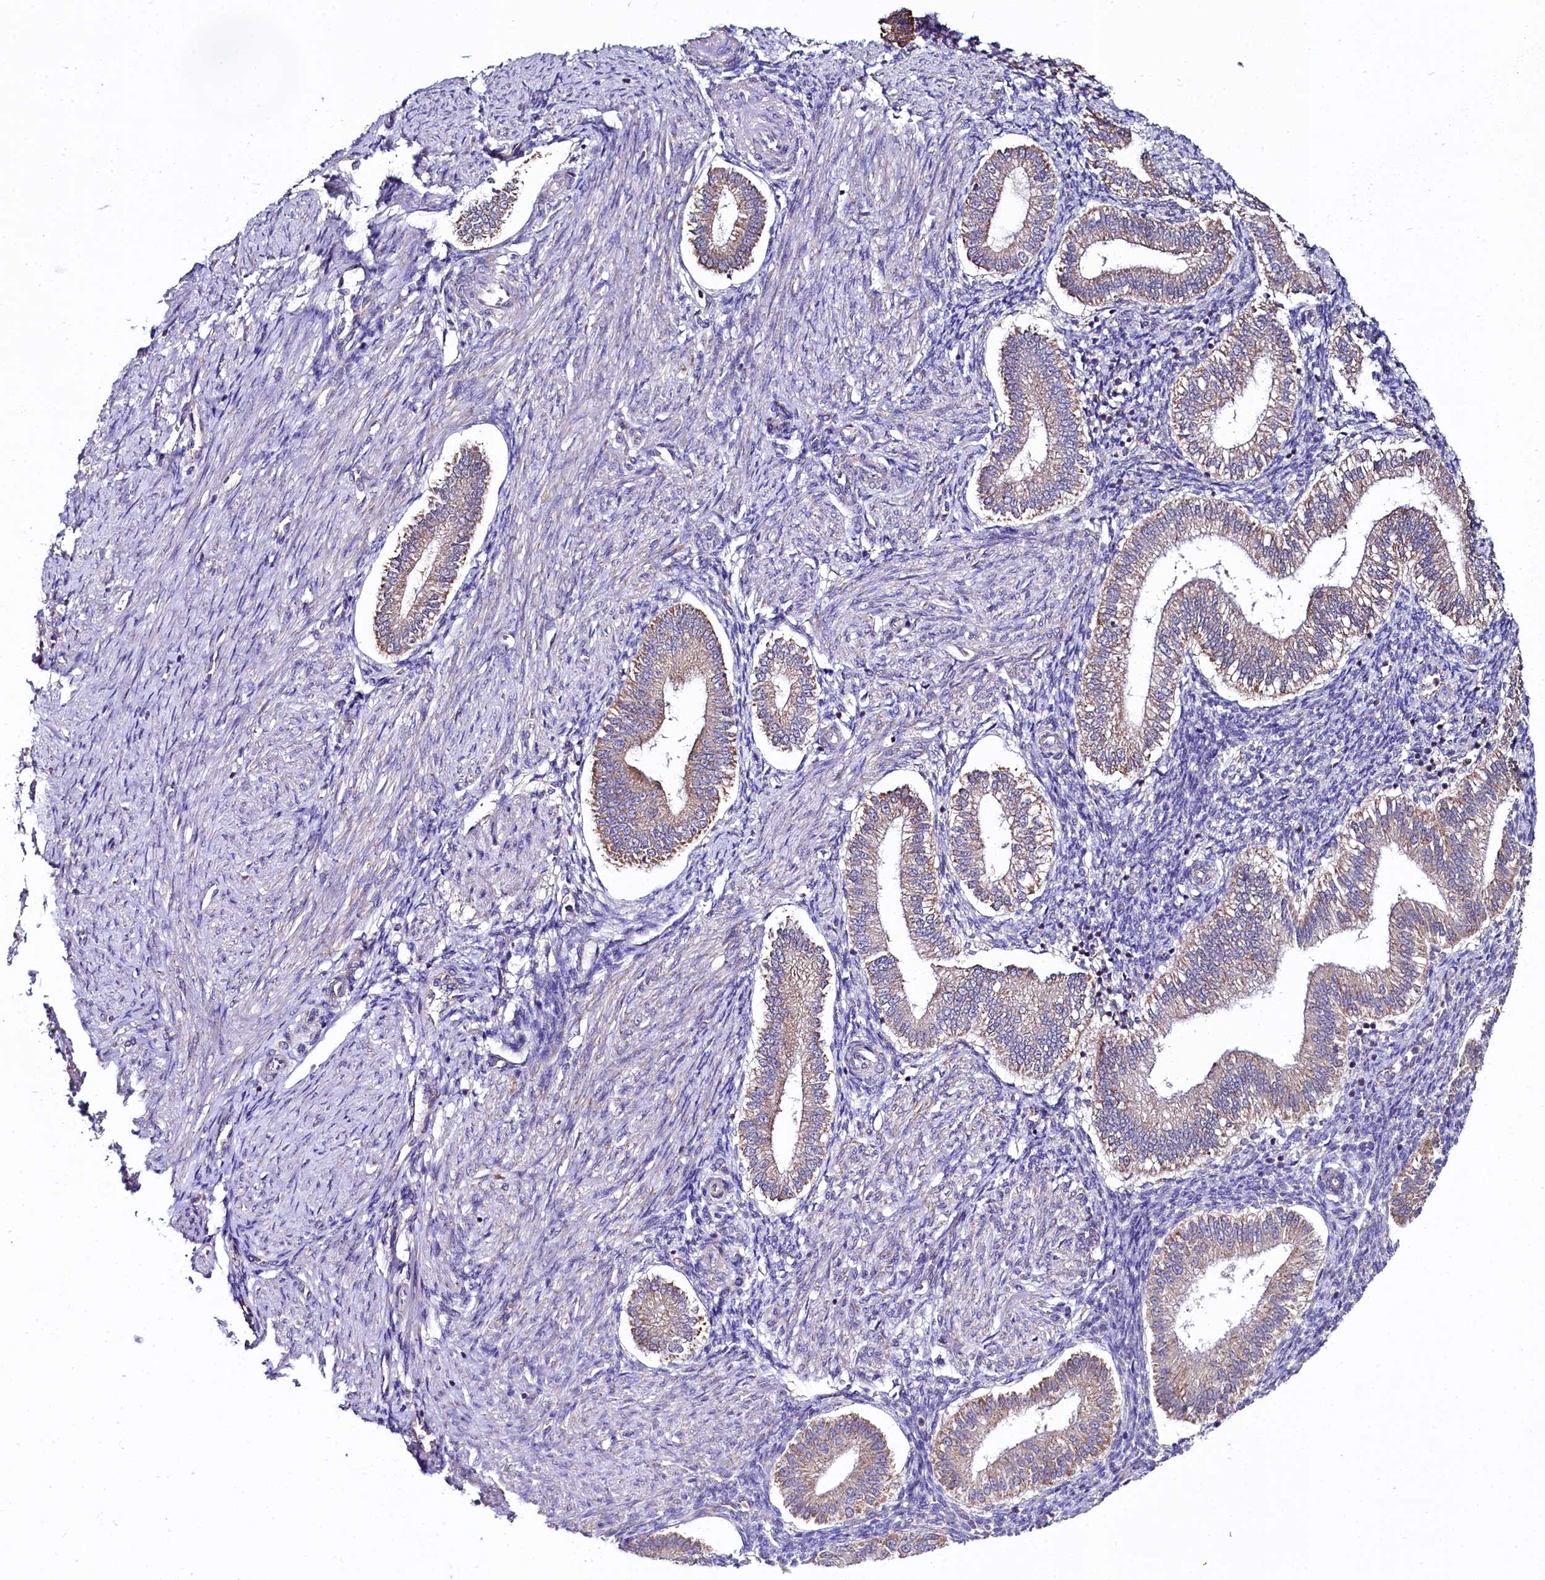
{"staining": {"intensity": "negative", "quantity": "none", "location": "none"}, "tissue": "endometrium", "cell_type": "Cells in endometrial stroma", "image_type": "normal", "snomed": [{"axis": "morphology", "description": "Normal tissue, NOS"}, {"axis": "topography", "description": "Endometrium"}], "caption": "IHC image of unremarkable endometrium stained for a protein (brown), which displays no staining in cells in endometrial stroma.", "gene": "MRPL57", "patient": {"sex": "female", "age": 24}}